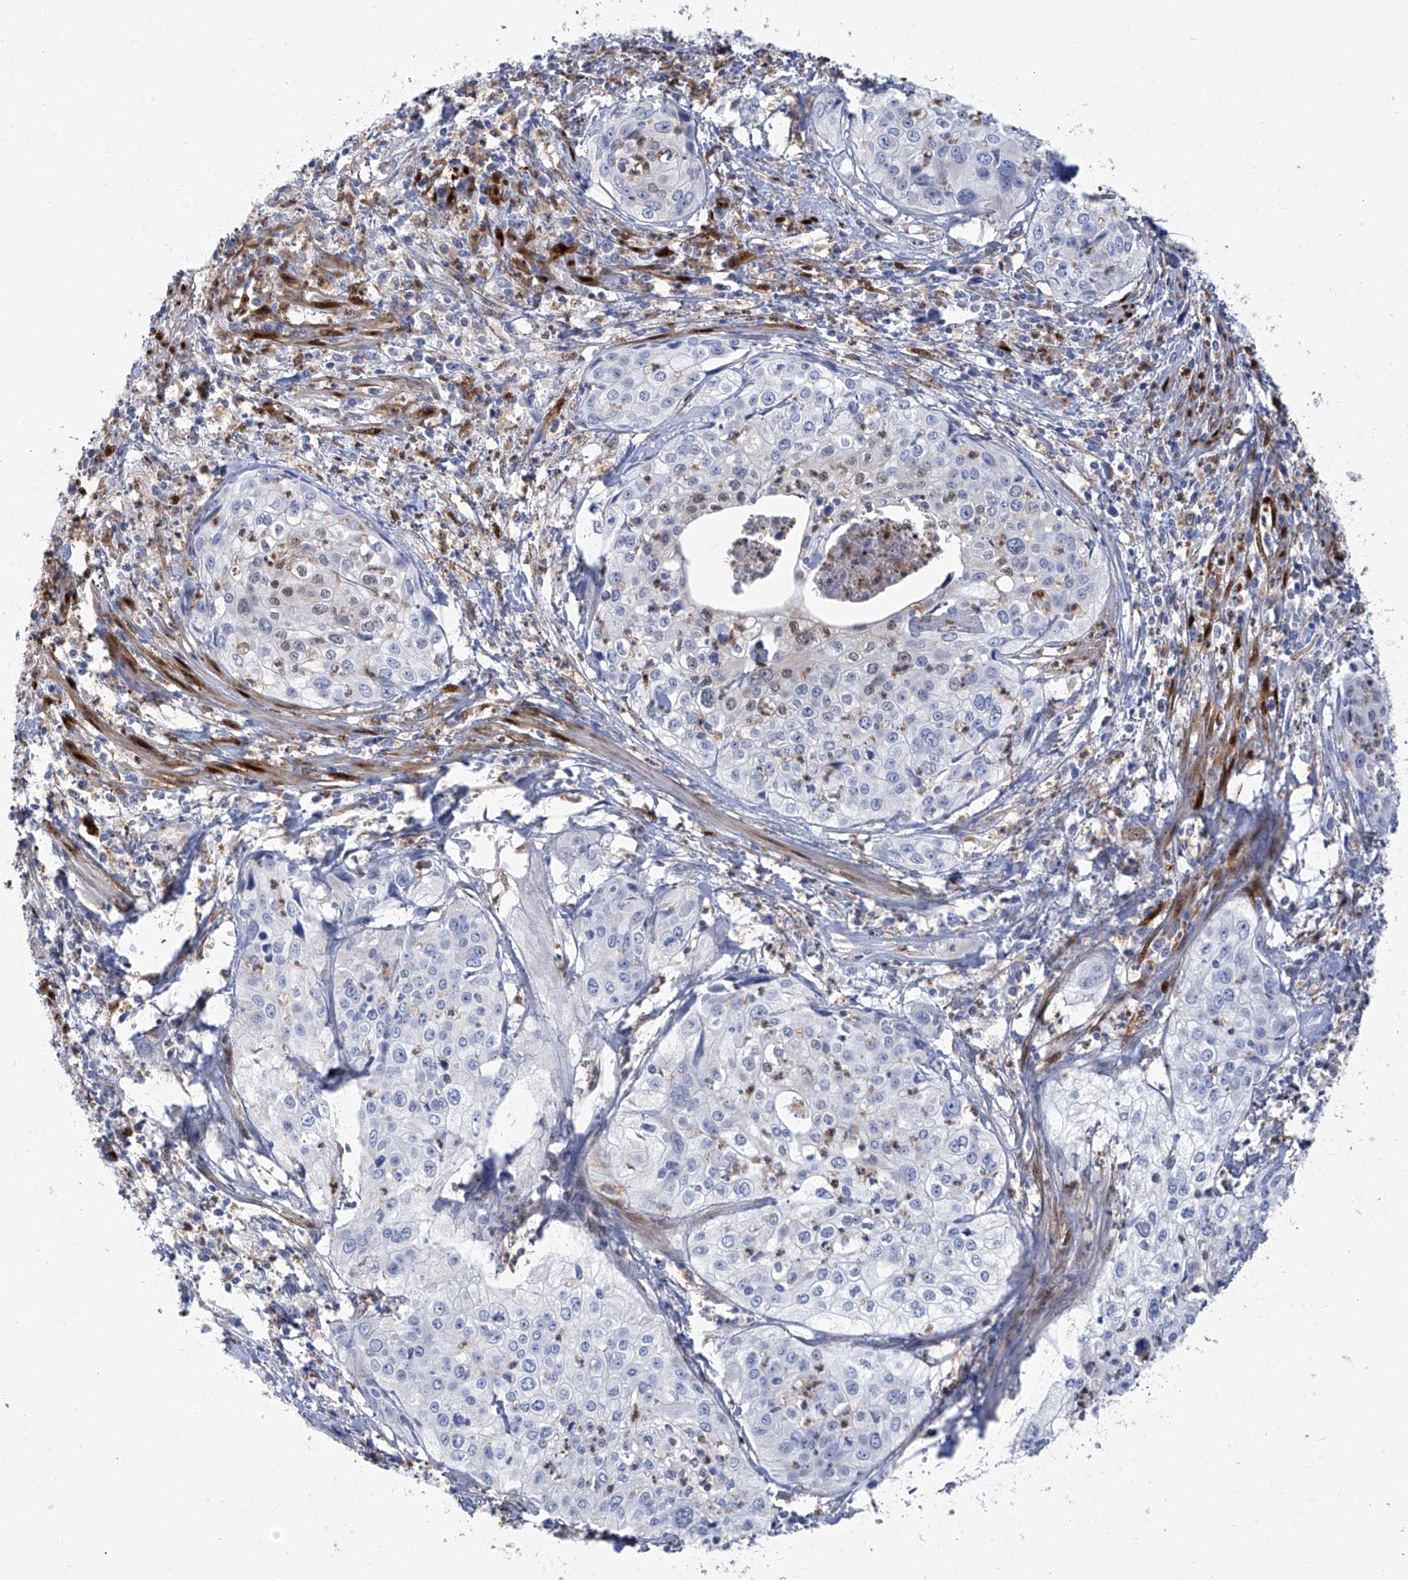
{"staining": {"intensity": "negative", "quantity": "none", "location": "none"}, "tissue": "cervical cancer", "cell_type": "Tumor cells", "image_type": "cancer", "snomed": [{"axis": "morphology", "description": "Squamous cell carcinoma, NOS"}, {"axis": "topography", "description": "Cervix"}], "caption": "Tumor cells are negative for brown protein staining in squamous cell carcinoma (cervical).", "gene": "PHF20", "patient": {"sex": "female", "age": 31}}